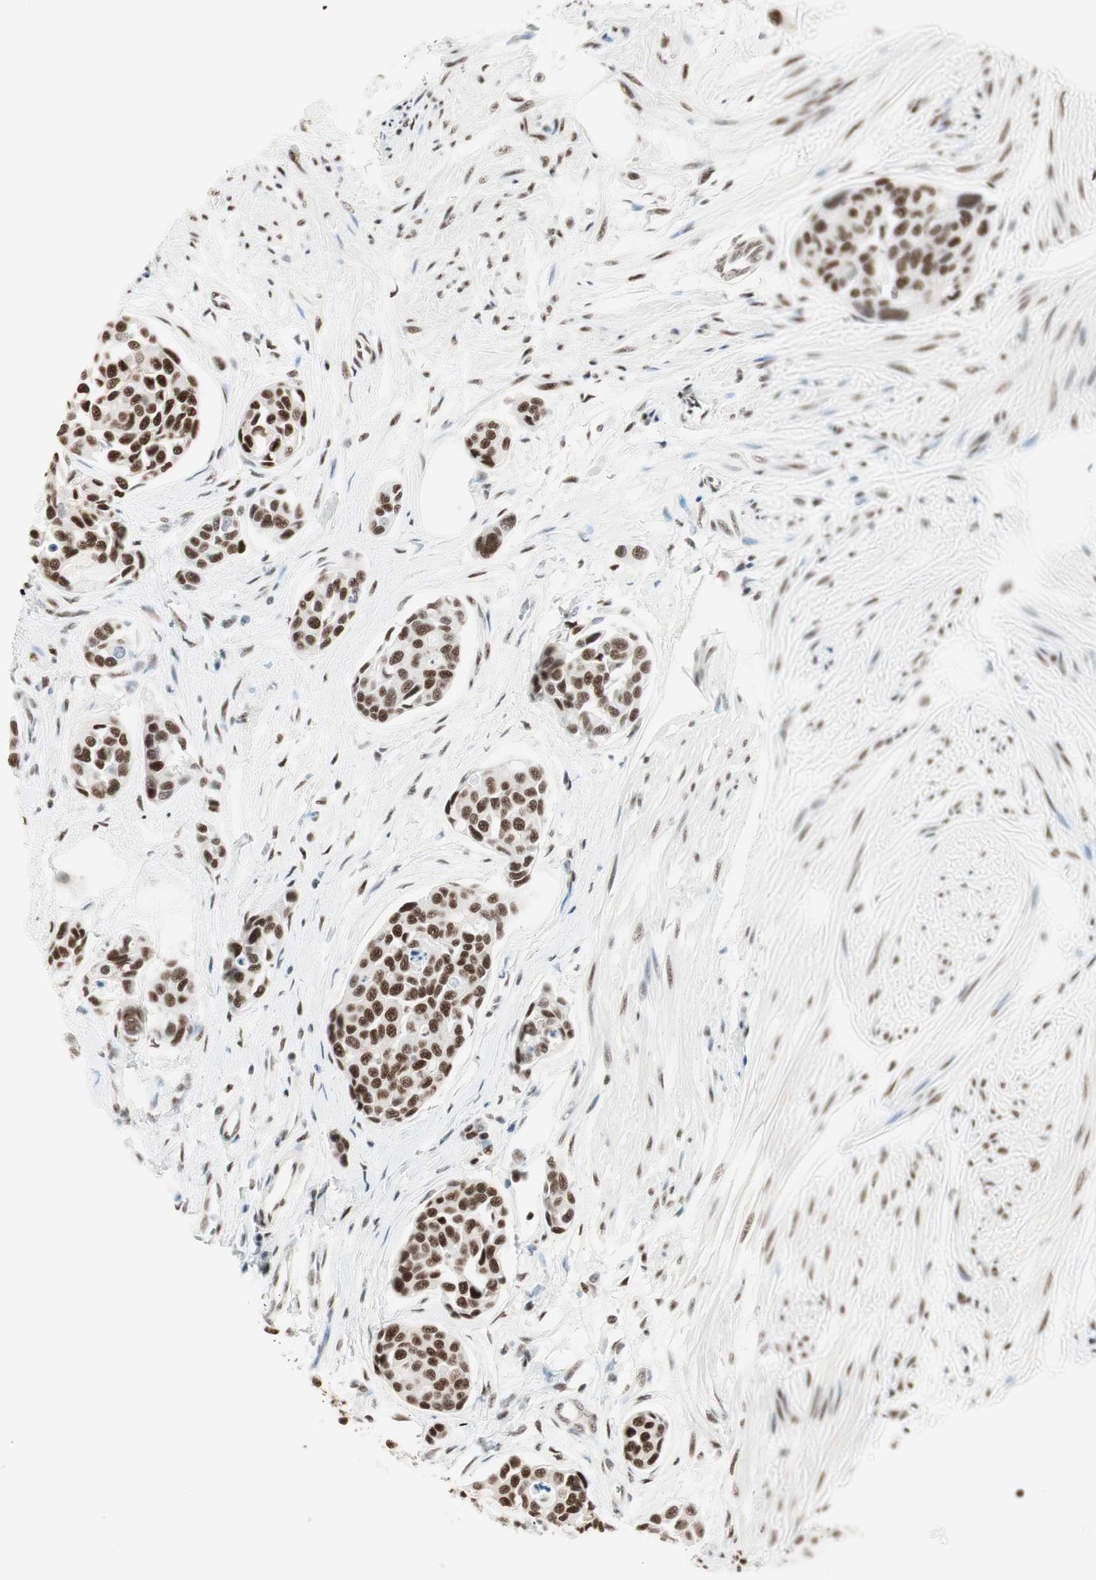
{"staining": {"intensity": "strong", "quantity": ">75%", "location": "nuclear"}, "tissue": "urothelial cancer", "cell_type": "Tumor cells", "image_type": "cancer", "snomed": [{"axis": "morphology", "description": "Urothelial carcinoma, High grade"}, {"axis": "topography", "description": "Urinary bladder"}], "caption": "Immunohistochemistry (IHC) micrograph of neoplastic tissue: high-grade urothelial carcinoma stained using IHC reveals high levels of strong protein expression localized specifically in the nuclear of tumor cells, appearing as a nuclear brown color.", "gene": "HEXIM1", "patient": {"sex": "male", "age": 78}}